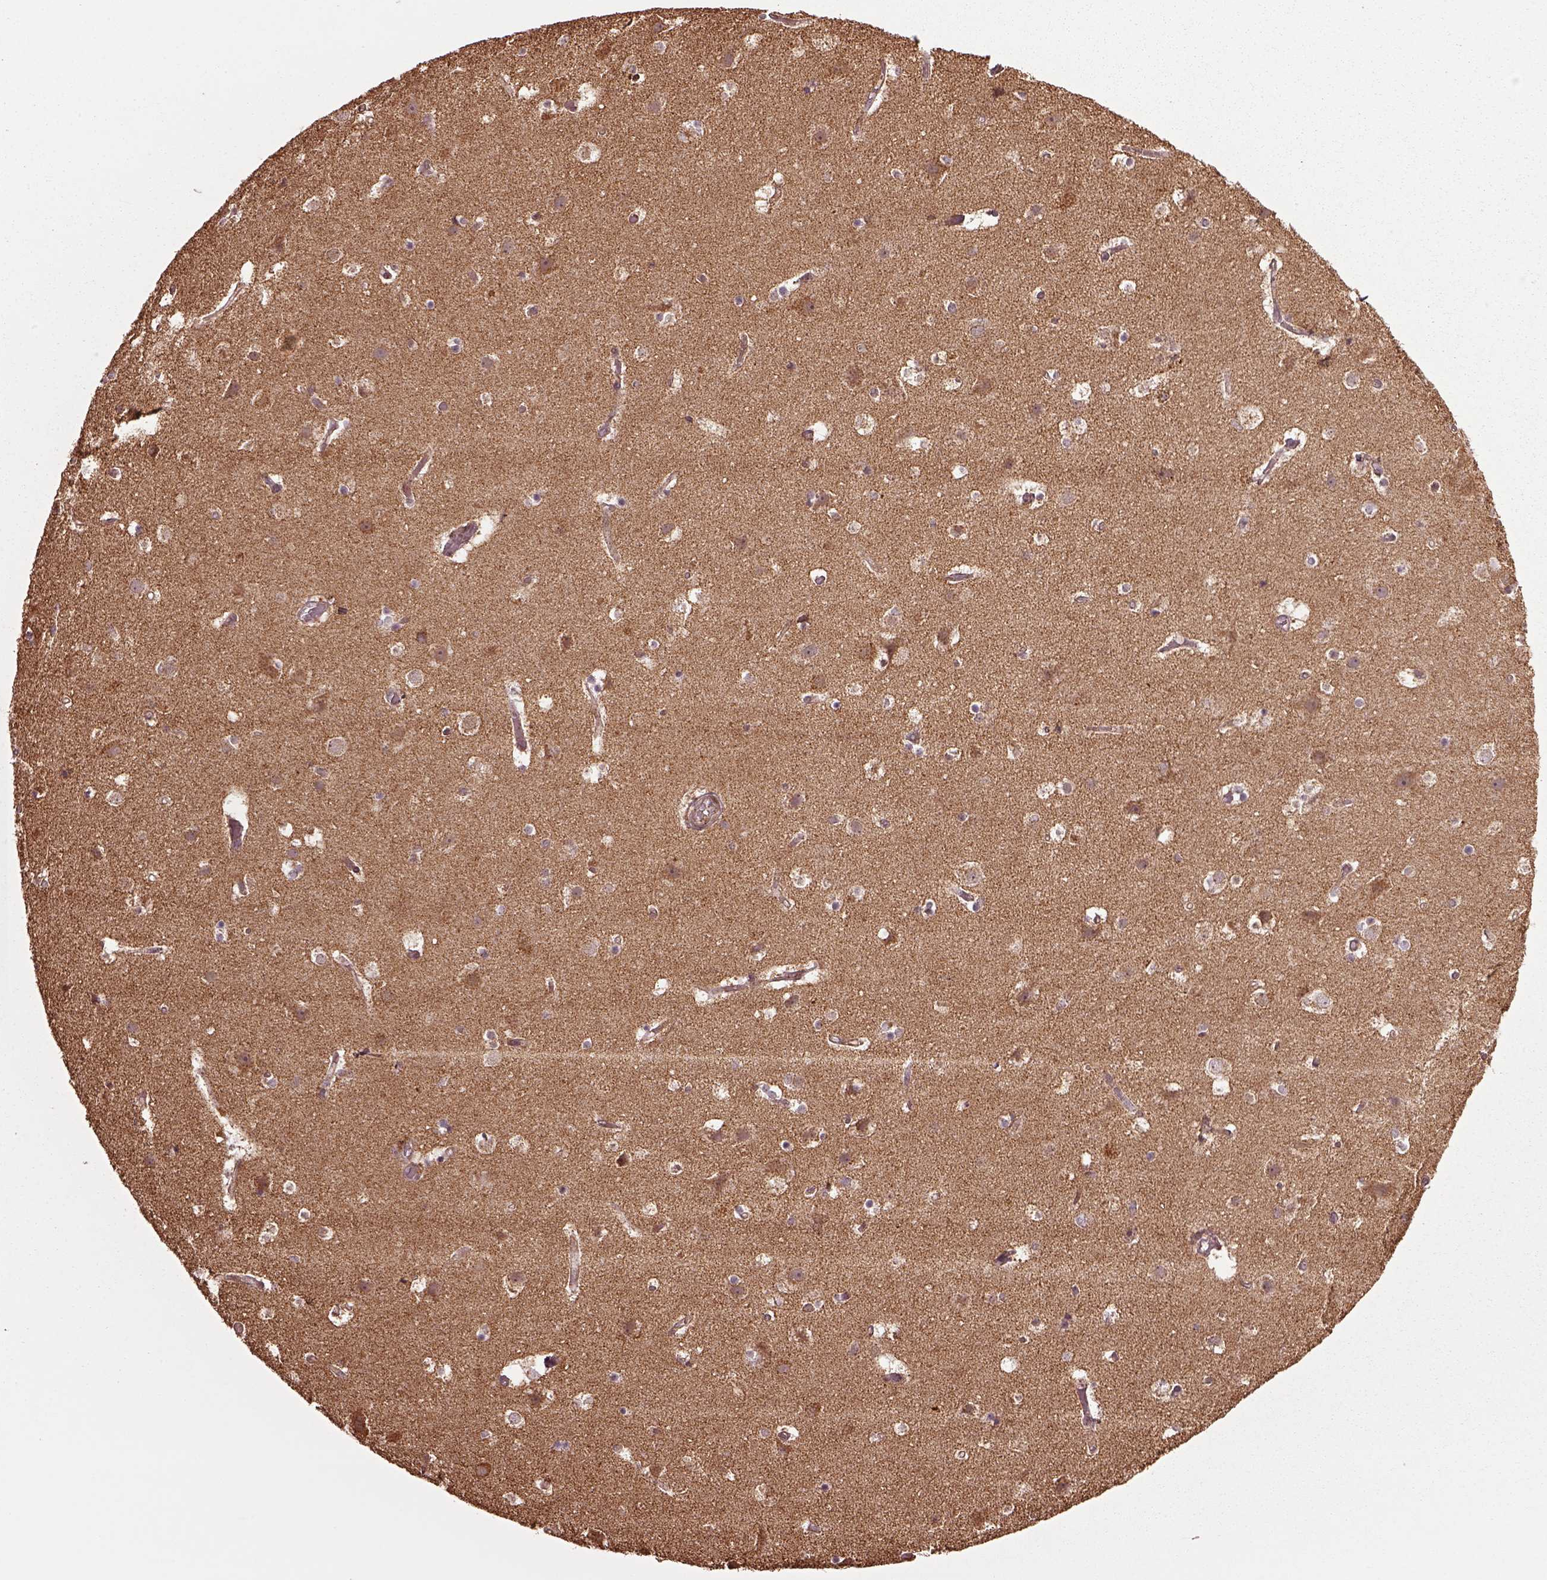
{"staining": {"intensity": "negative", "quantity": "none", "location": "none"}, "tissue": "cerebral cortex", "cell_type": "Endothelial cells", "image_type": "normal", "snomed": [{"axis": "morphology", "description": "Normal tissue, NOS"}, {"axis": "topography", "description": "Cerebral cortex"}], "caption": "Immunohistochemical staining of benign cerebral cortex reveals no significant positivity in endothelial cells.", "gene": "SEL1L3", "patient": {"sex": "female", "age": 52}}